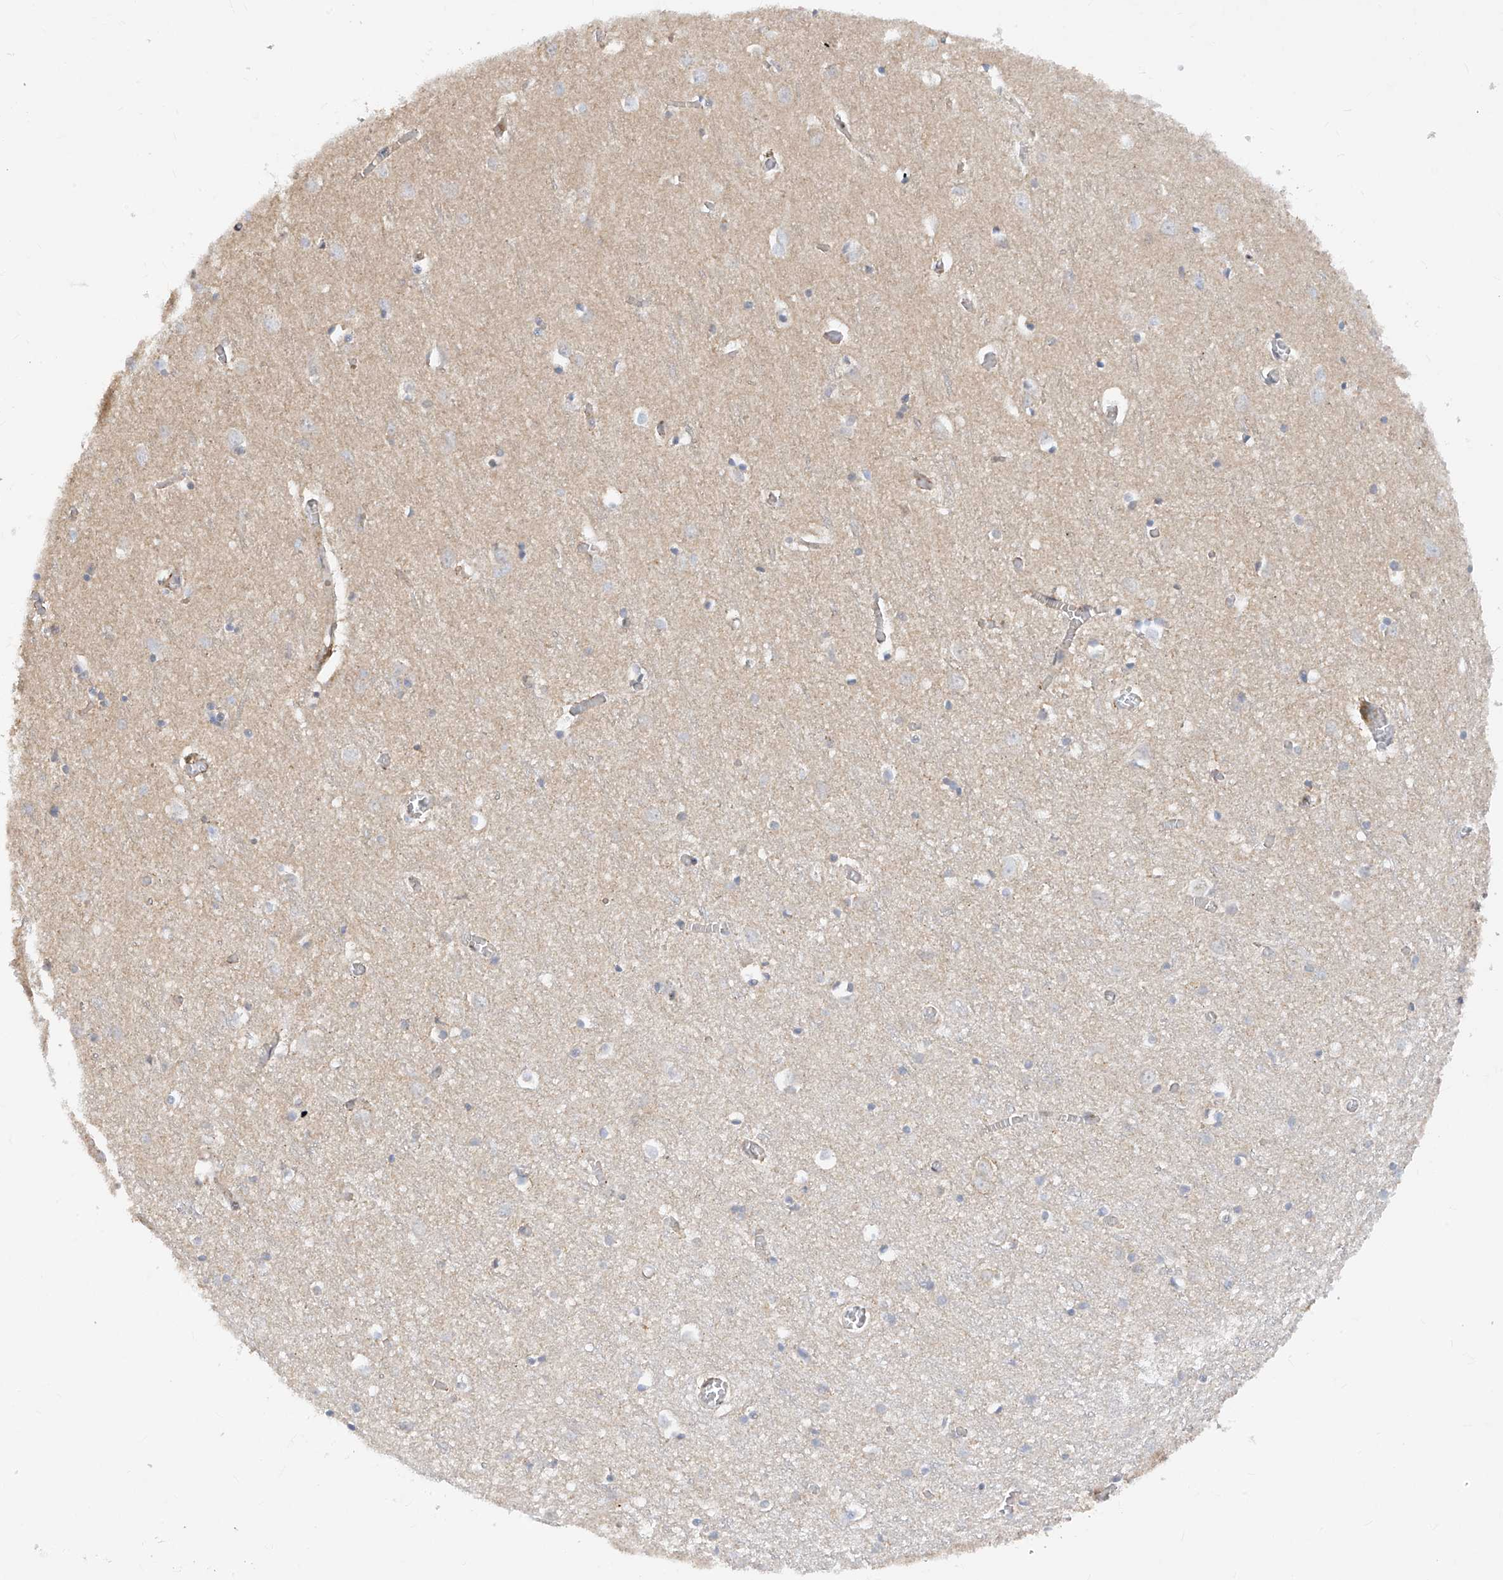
{"staining": {"intensity": "weak", "quantity": "25%-75%", "location": "cytoplasmic/membranous"}, "tissue": "cerebral cortex", "cell_type": "Endothelial cells", "image_type": "normal", "snomed": [{"axis": "morphology", "description": "Normal tissue, NOS"}, {"axis": "topography", "description": "Cerebral cortex"}], "caption": "Brown immunohistochemical staining in unremarkable human cerebral cortex displays weak cytoplasmic/membranous expression in about 25%-75% of endothelial cells.", "gene": "ZNF358", "patient": {"sex": "female", "age": 64}}